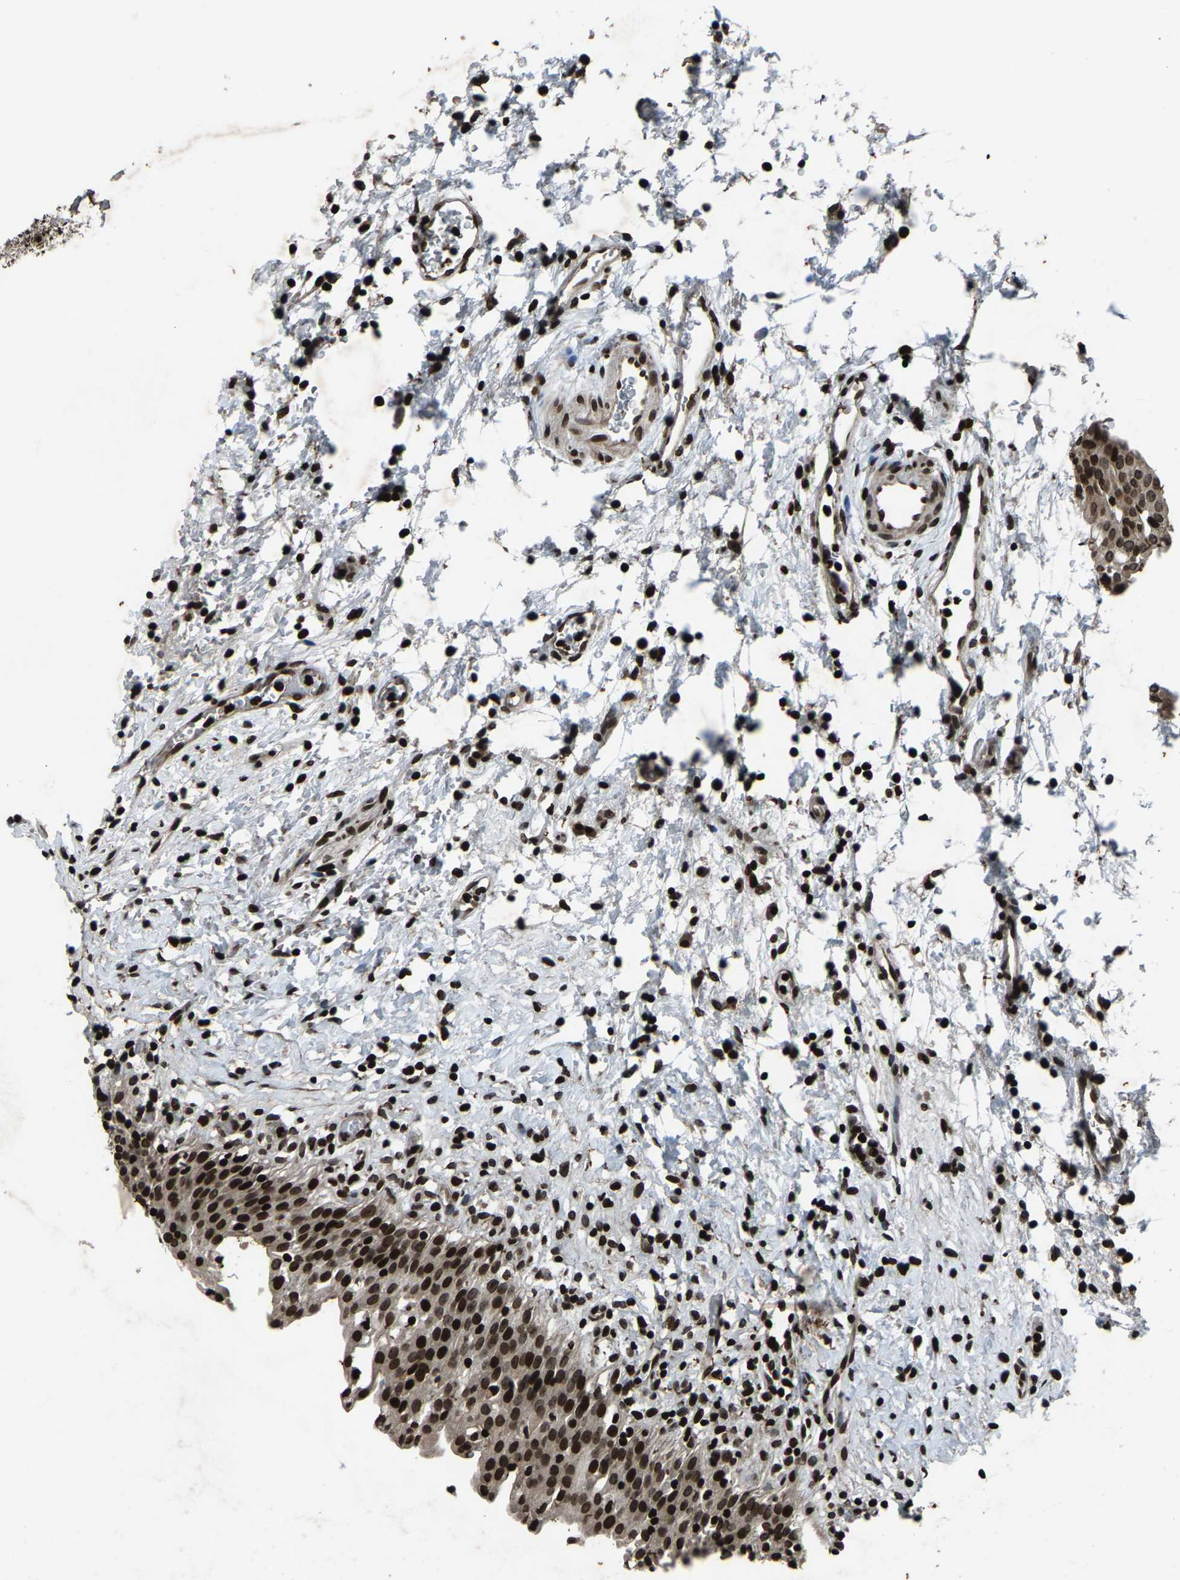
{"staining": {"intensity": "strong", "quantity": ">75%", "location": "nuclear"}, "tissue": "urinary bladder", "cell_type": "Urothelial cells", "image_type": "normal", "snomed": [{"axis": "morphology", "description": "Normal tissue, NOS"}, {"axis": "topography", "description": "Urinary bladder"}], "caption": "Immunohistochemical staining of benign human urinary bladder shows high levels of strong nuclear expression in approximately >75% of urothelial cells.", "gene": "H4C1", "patient": {"sex": "male", "age": 51}}